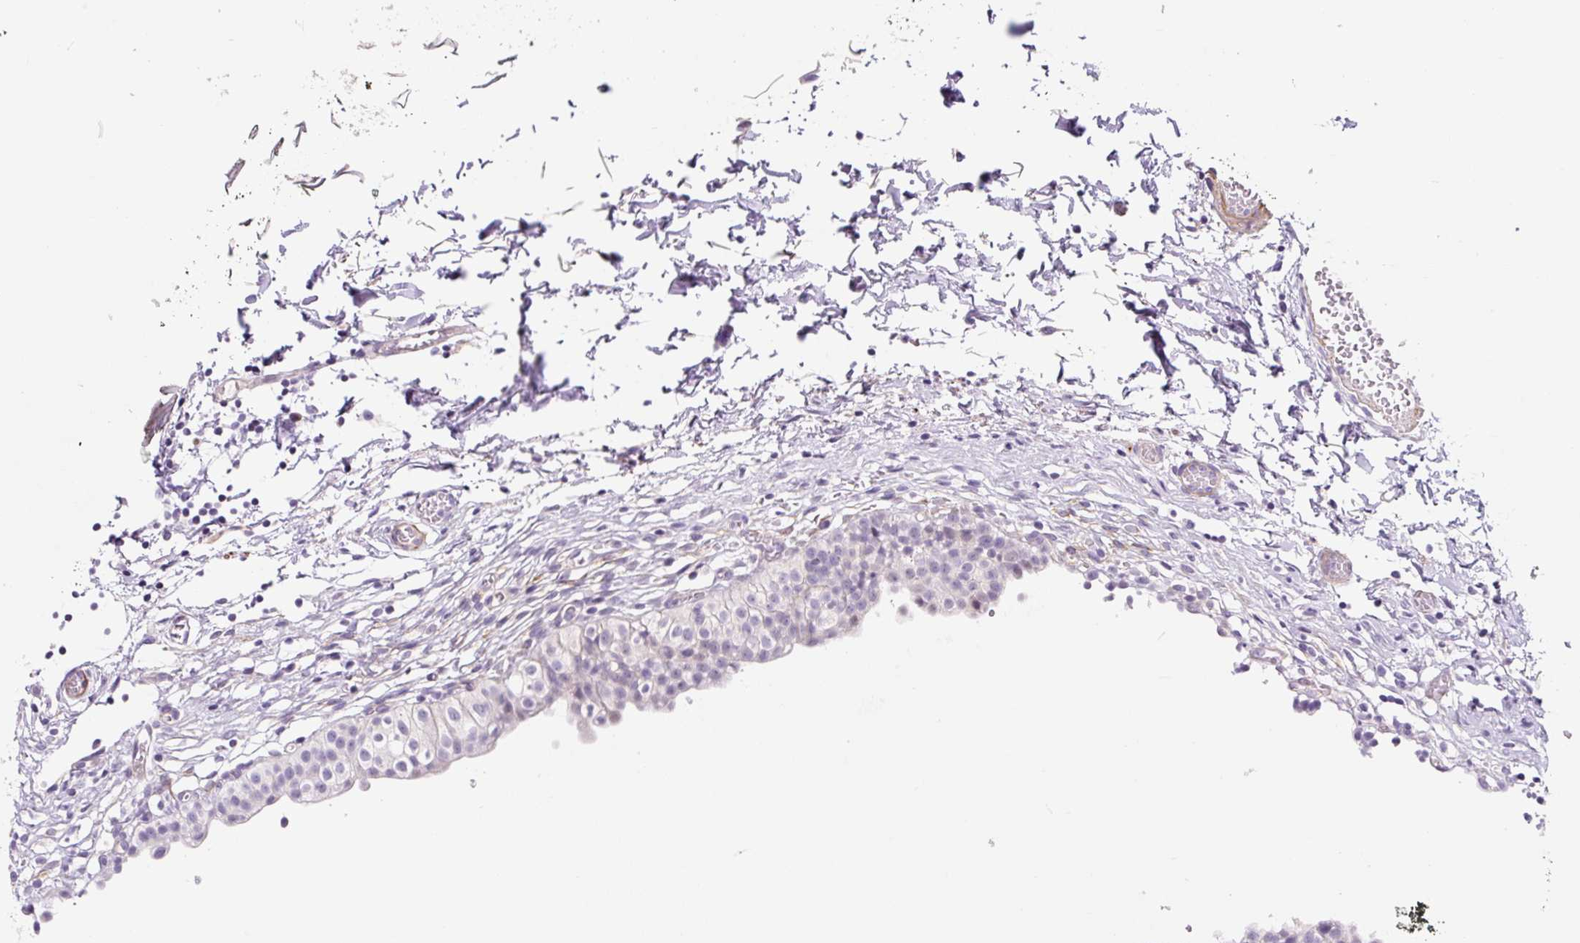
{"staining": {"intensity": "negative", "quantity": "none", "location": "none"}, "tissue": "urinary bladder", "cell_type": "Urothelial cells", "image_type": "normal", "snomed": [{"axis": "morphology", "description": "Normal tissue, NOS"}, {"axis": "topography", "description": "Urinary bladder"}, {"axis": "topography", "description": "Peripheral nerve tissue"}], "caption": "Image shows no protein staining in urothelial cells of benign urinary bladder.", "gene": "CCL25", "patient": {"sex": "male", "age": 55}}